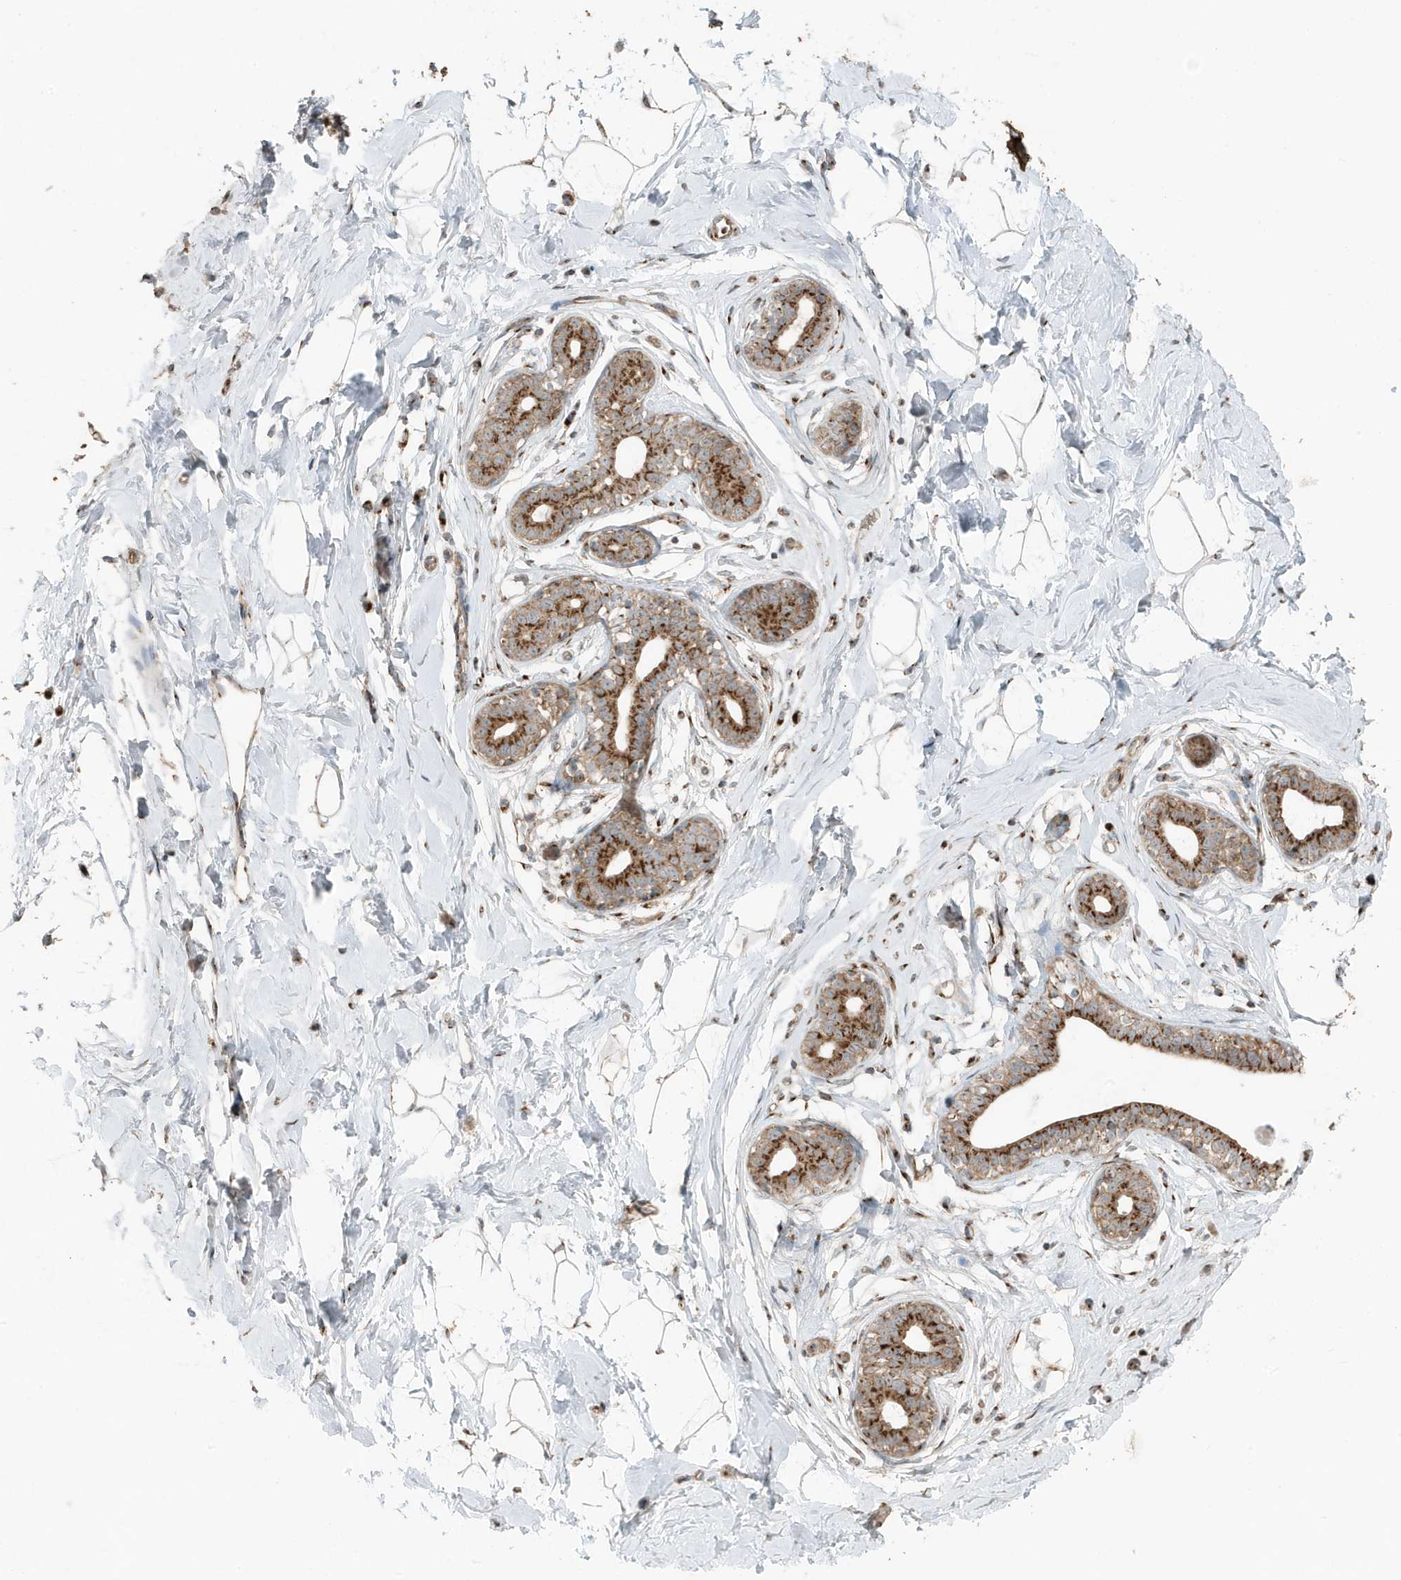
{"staining": {"intensity": "weak", "quantity": ">75%", "location": "cytoplasmic/membranous"}, "tissue": "breast", "cell_type": "Adipocytes", "image_type": "normal", "snomed": [{"axis": "morphology", "description": "Normal tissue, NOS"}, {"axis": "morphology", "description": "Adenoma, NOS"}, {"axis": "topography", "description": "Breast"}], "caption": "Immunohistochemical staining of benign human breast displays weak cytoplasmic/membranous protein staining in about >75% of adipocytes.", "gene": "GOLGA4", "patient": {"sex": "female", "age": 23}}